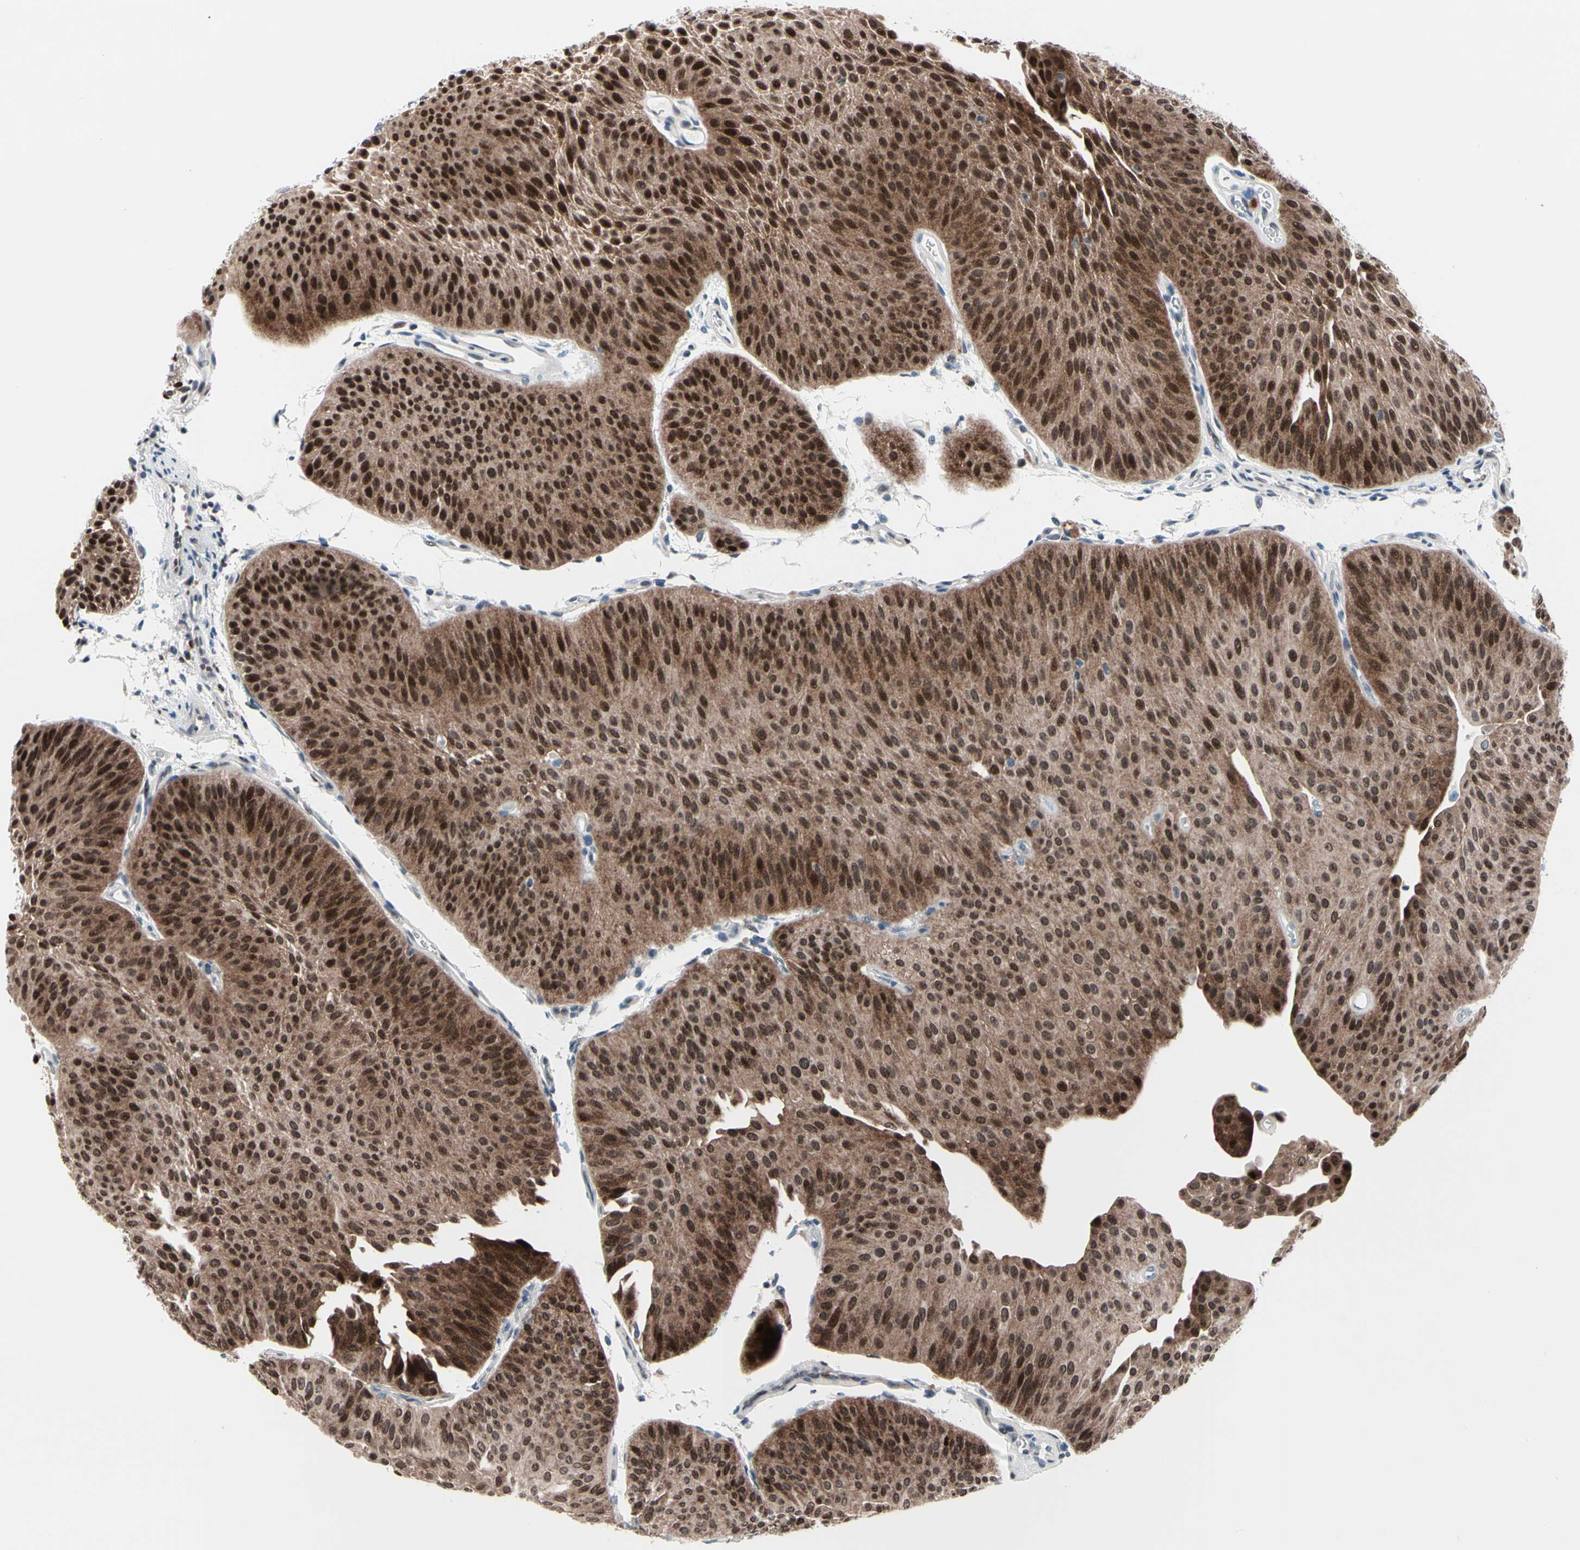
{"staining": {"intensity": "strong", "quantity": ">75%", "location": "cytoplasmic/membranous,nuclear"}, "tissue": "urothelial cancer", "cell_type": "Tumor cells", "image_type": "cancer", "snomed": [{"axis": "morphology", "description": "Urothelial carcinoma, Low grade"}, {"axis": "topography", "description": "Urinary bladder"}], "caption": "Protein staining reveals strong cytoplasmic/membranous and nuclear staining in about >75% of tumor cells in low-grade urothelial carcinoma.", "gene": "TXN", "patient": {"sex": "female", "age": 60}}